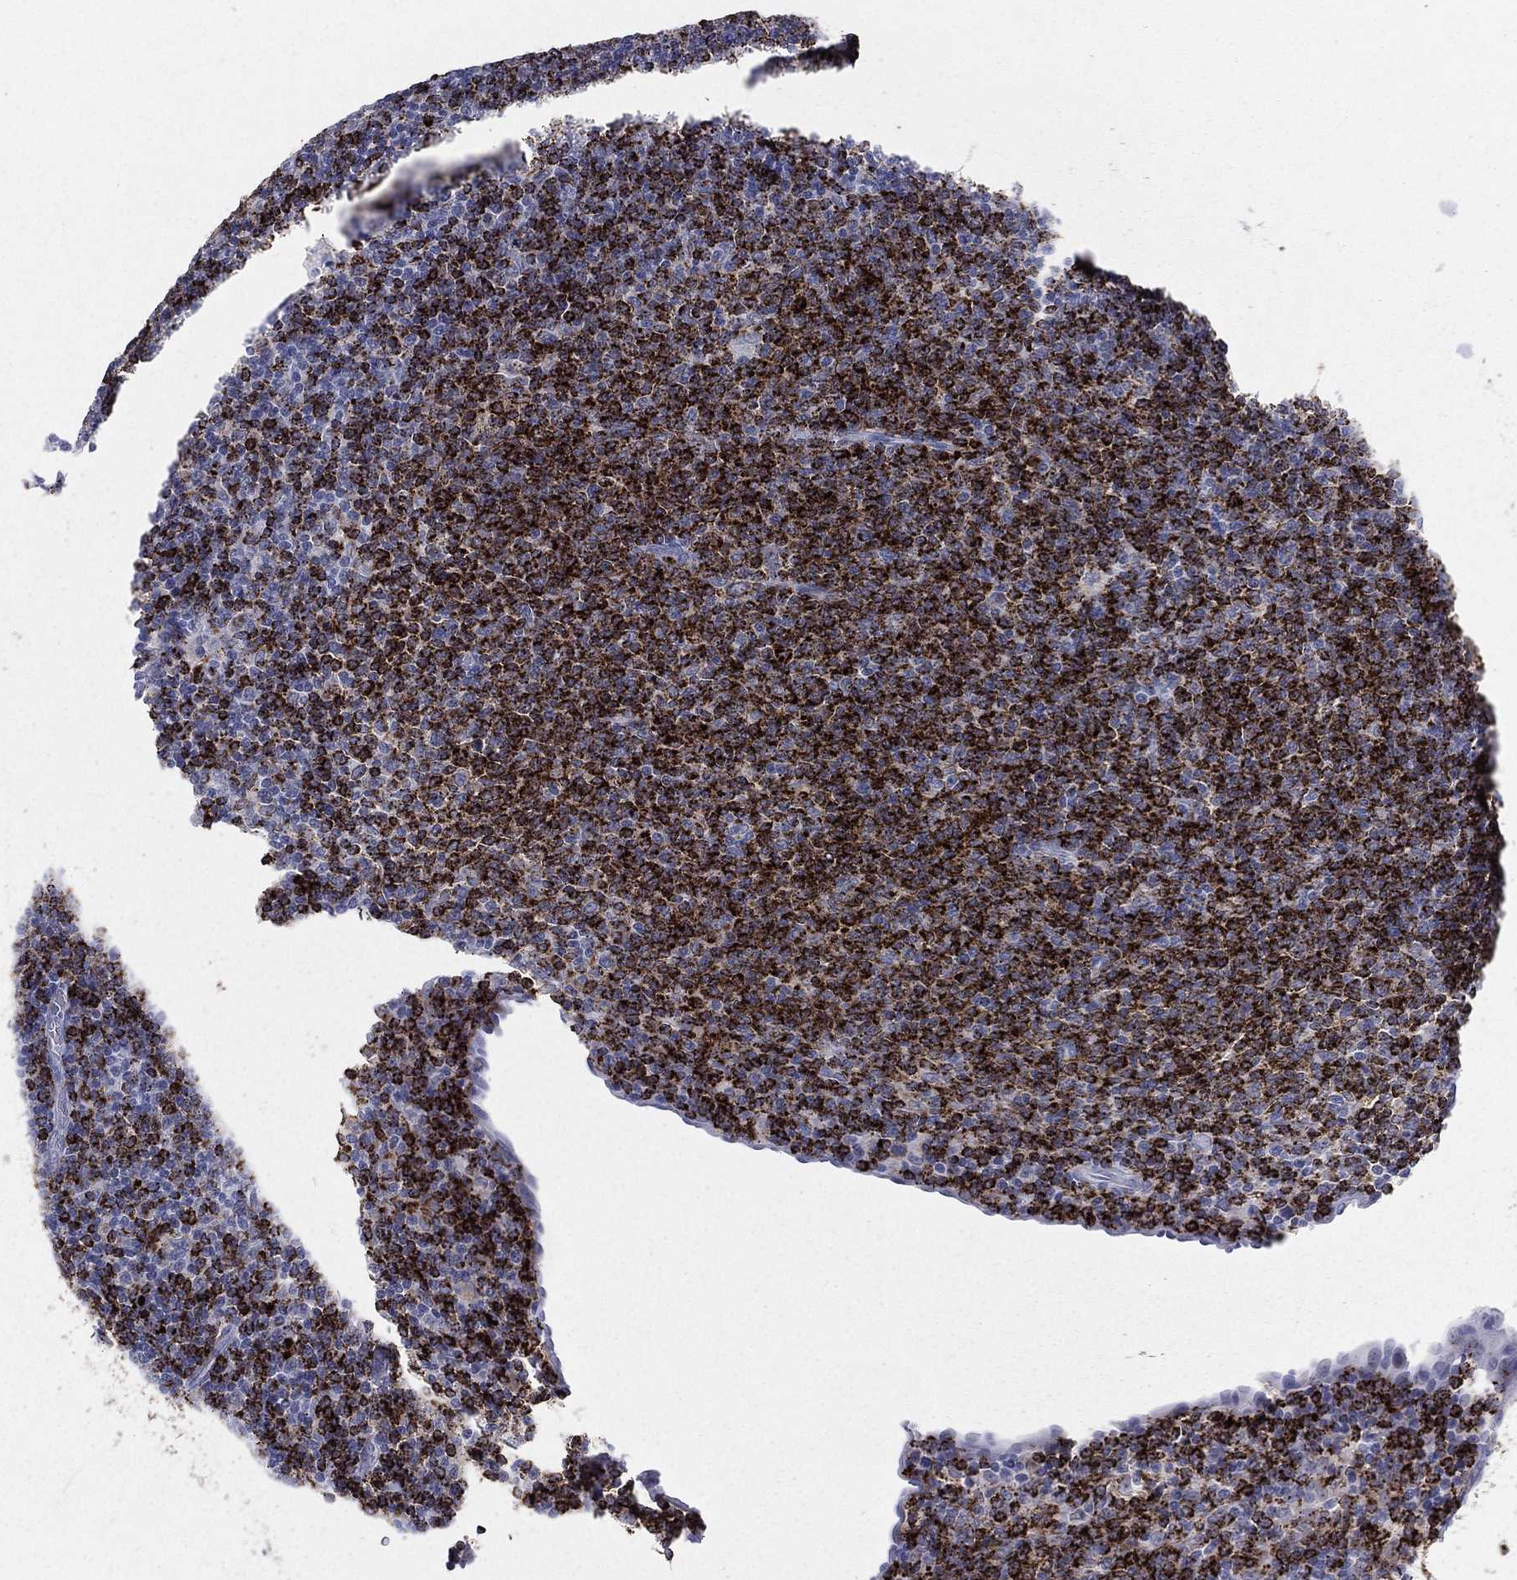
{"staining": {"intensity": "strong", "quantity": "25%-75%", "location": "cytoplasmic/membranous"}, "tissue": "lymphoma", "cell_type": "Tumor cells", "image_type": "cancer", "snomed": [{"axis": "morphology", "description": "Malignant lymphoma, non-Hodgkin's type, Low grade"}, {"axis": "topography", "description": "Lymph node"}], "caption": "Protein staining of malignant lymphoma, non-Hodgkin's type (low-grade) tissue displays strong cytoplasmic/membranous staining in approximately 25%-75% of tumor cells.", "gene": "HLA-DOA", "patient": {"sex": "male", "age": 52}}